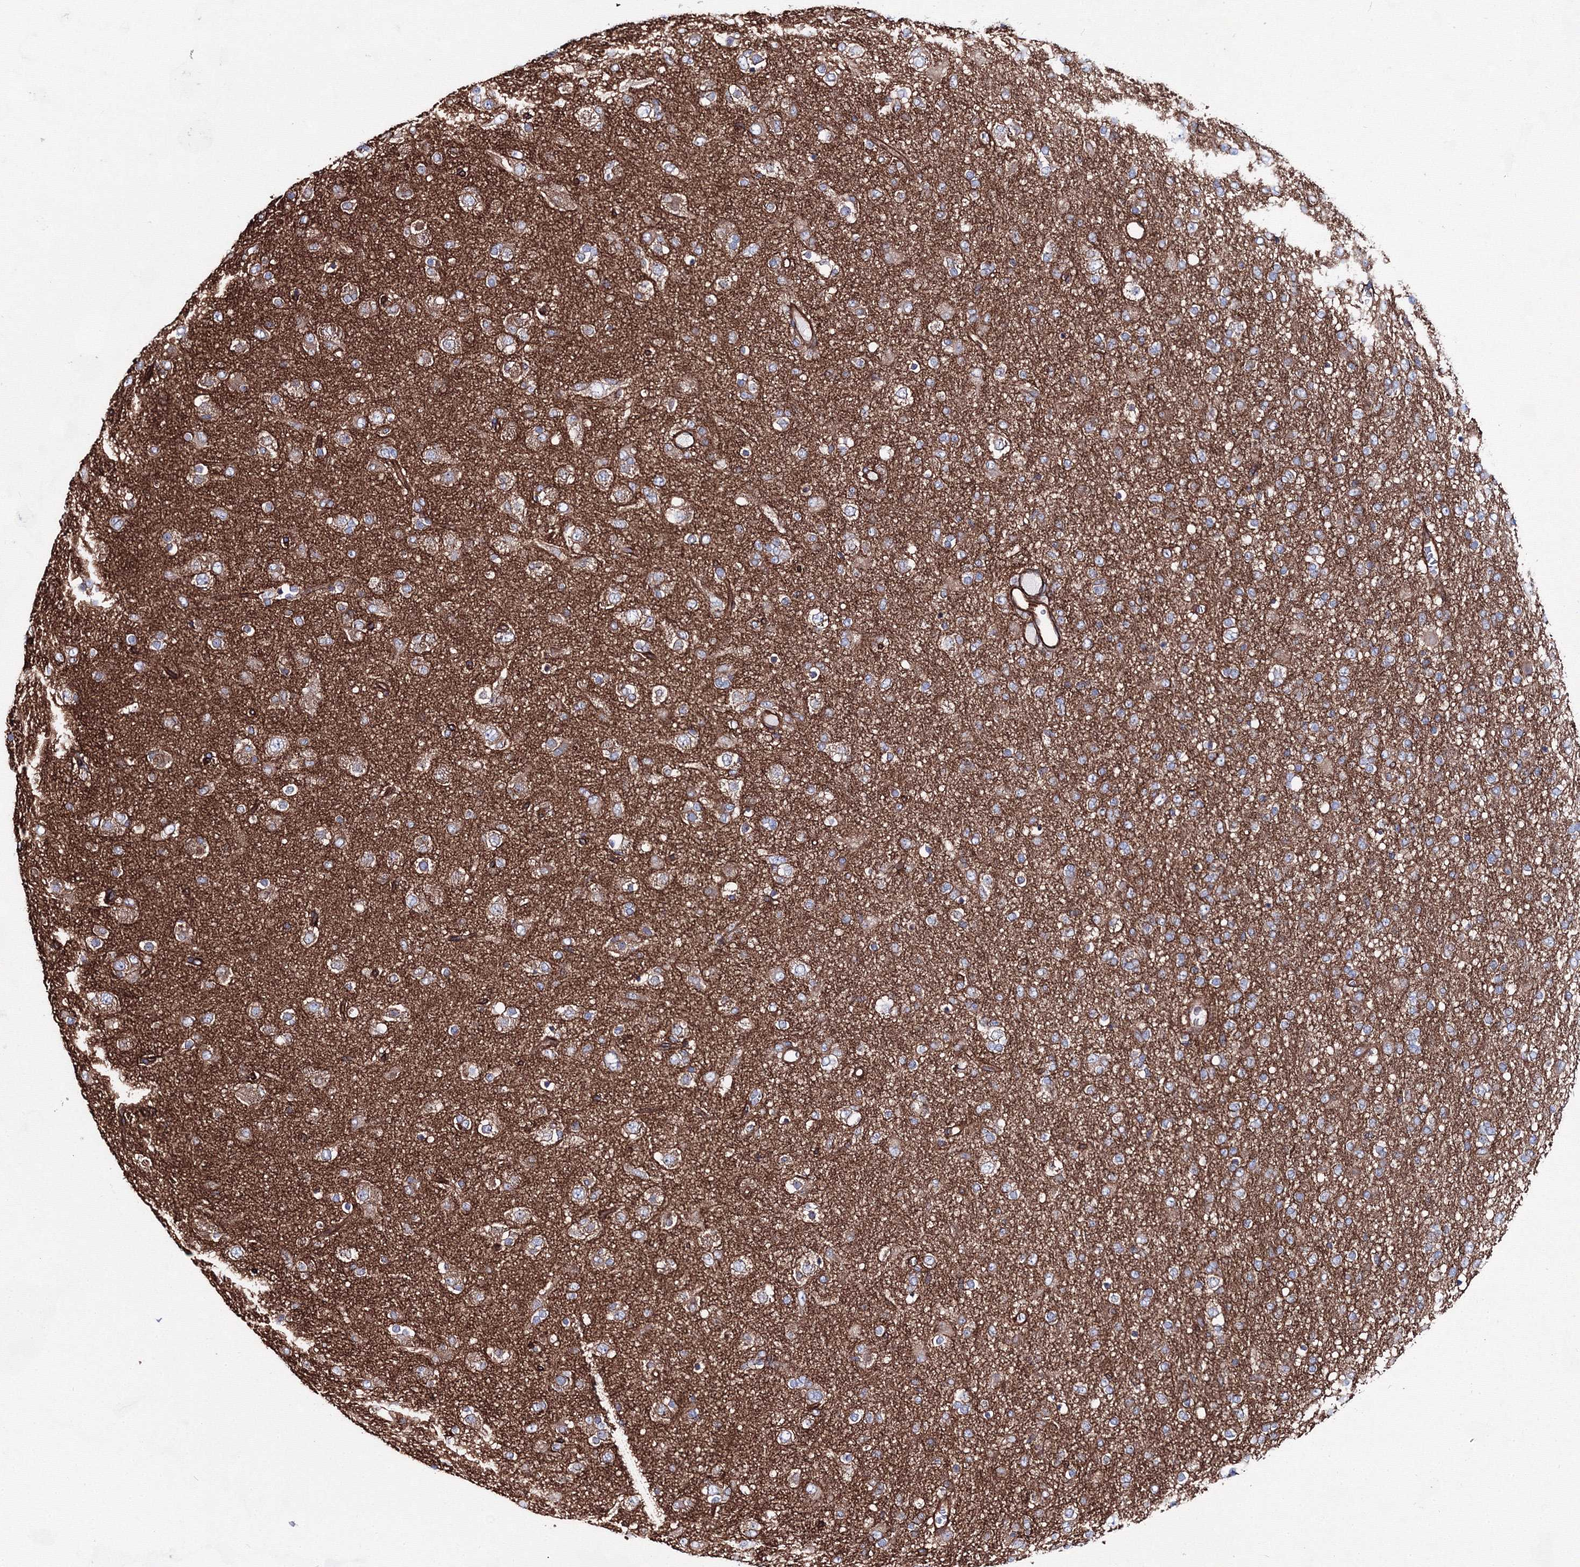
{"staining": {"intensity": "moderate", "quantity": ">75%", "location": "cytoplasmic/membranous"}, "tissue": "glioma", "cell_type": "Tumor cells", "image_type": "cancer", "snomed": [{"axis": "morphology", "description": "Glioma, malignant, Low grade"}, {"axis": "topography", "description": "Brain"}], "caption": "IHC micrograph of neoplastic tissue: glioma stained using immunohistochemistry demonstrates medium levels of moderate protein expression localized specifically in the cytoplasmic/membranous of tumor cells, appearing as a cytoplasmic/membranous brown color.", "gene": "ANKRD37", "patient": {"sex": "male", "age": 65}}